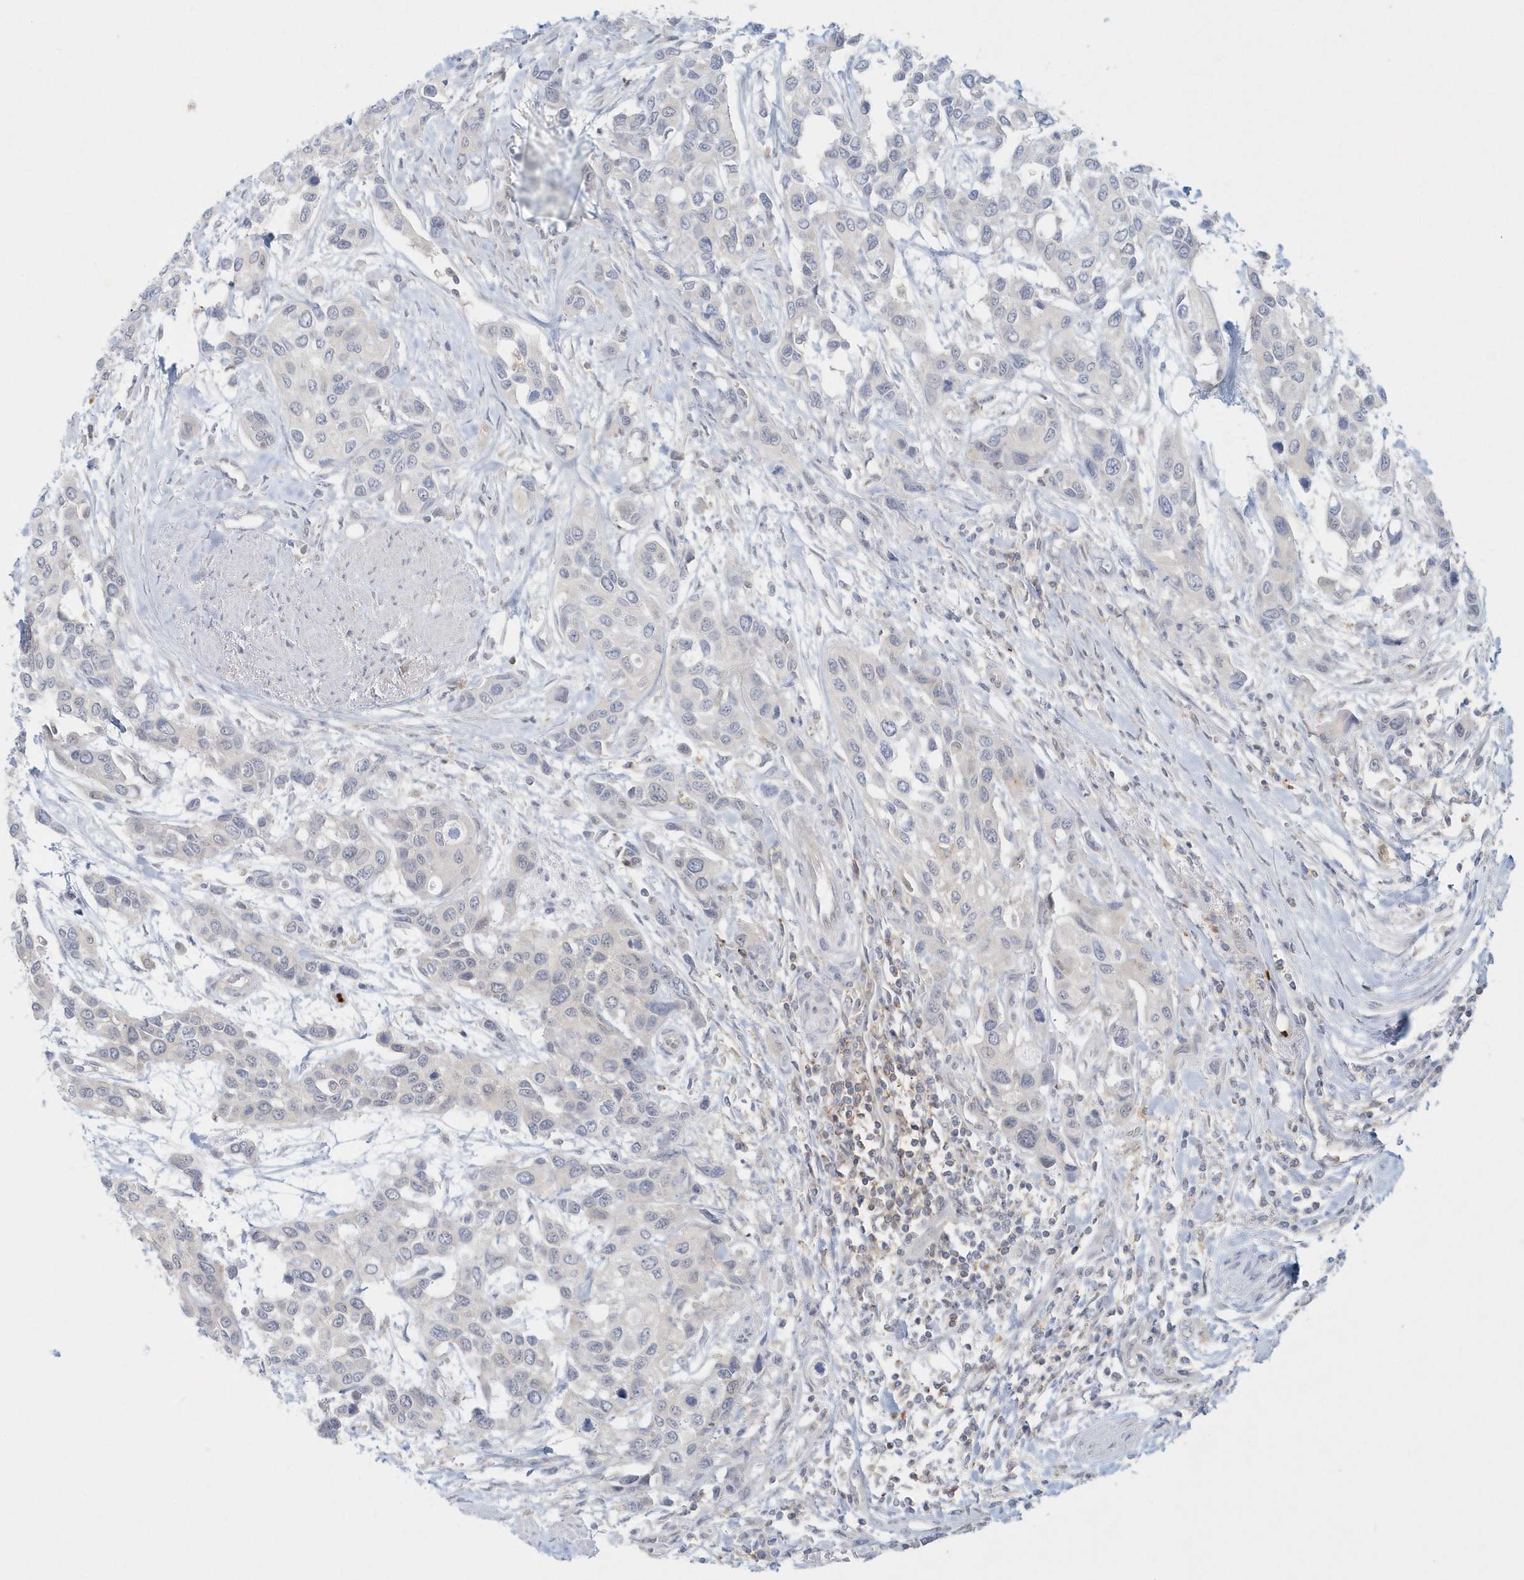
{"staining": {"intensity": "negative", "quantity": "none", "location": "none"}, "tissue": "urothelial cancer", "cell_type": "Tumor cells", "image_type": "cancer", "snomed": [{"axis": "morphology", "description": "Normal tissue, NOS"}, {"axis": "morphology", "description": "Urothelial carcinoma, High grade"}, {"axis": "topography", "description": "Vascular tissue"}, {"axis": "topography", "description": "Urinary bladder"}], "caption": "High magnification brightfield microscopy of urothelial cancer stained with DAB (brown) and counterstained with hematoxylin (blue): tumor cells show no significant staining. Brightfield microscopy of immunohistochemistry stained with DAB (3,3'-diaminobenzidine) (brown) and hematoxylin (blue), captured at high magnification.", "gene": "RNF7", "patient": {"sex": "female", "age": 56}}